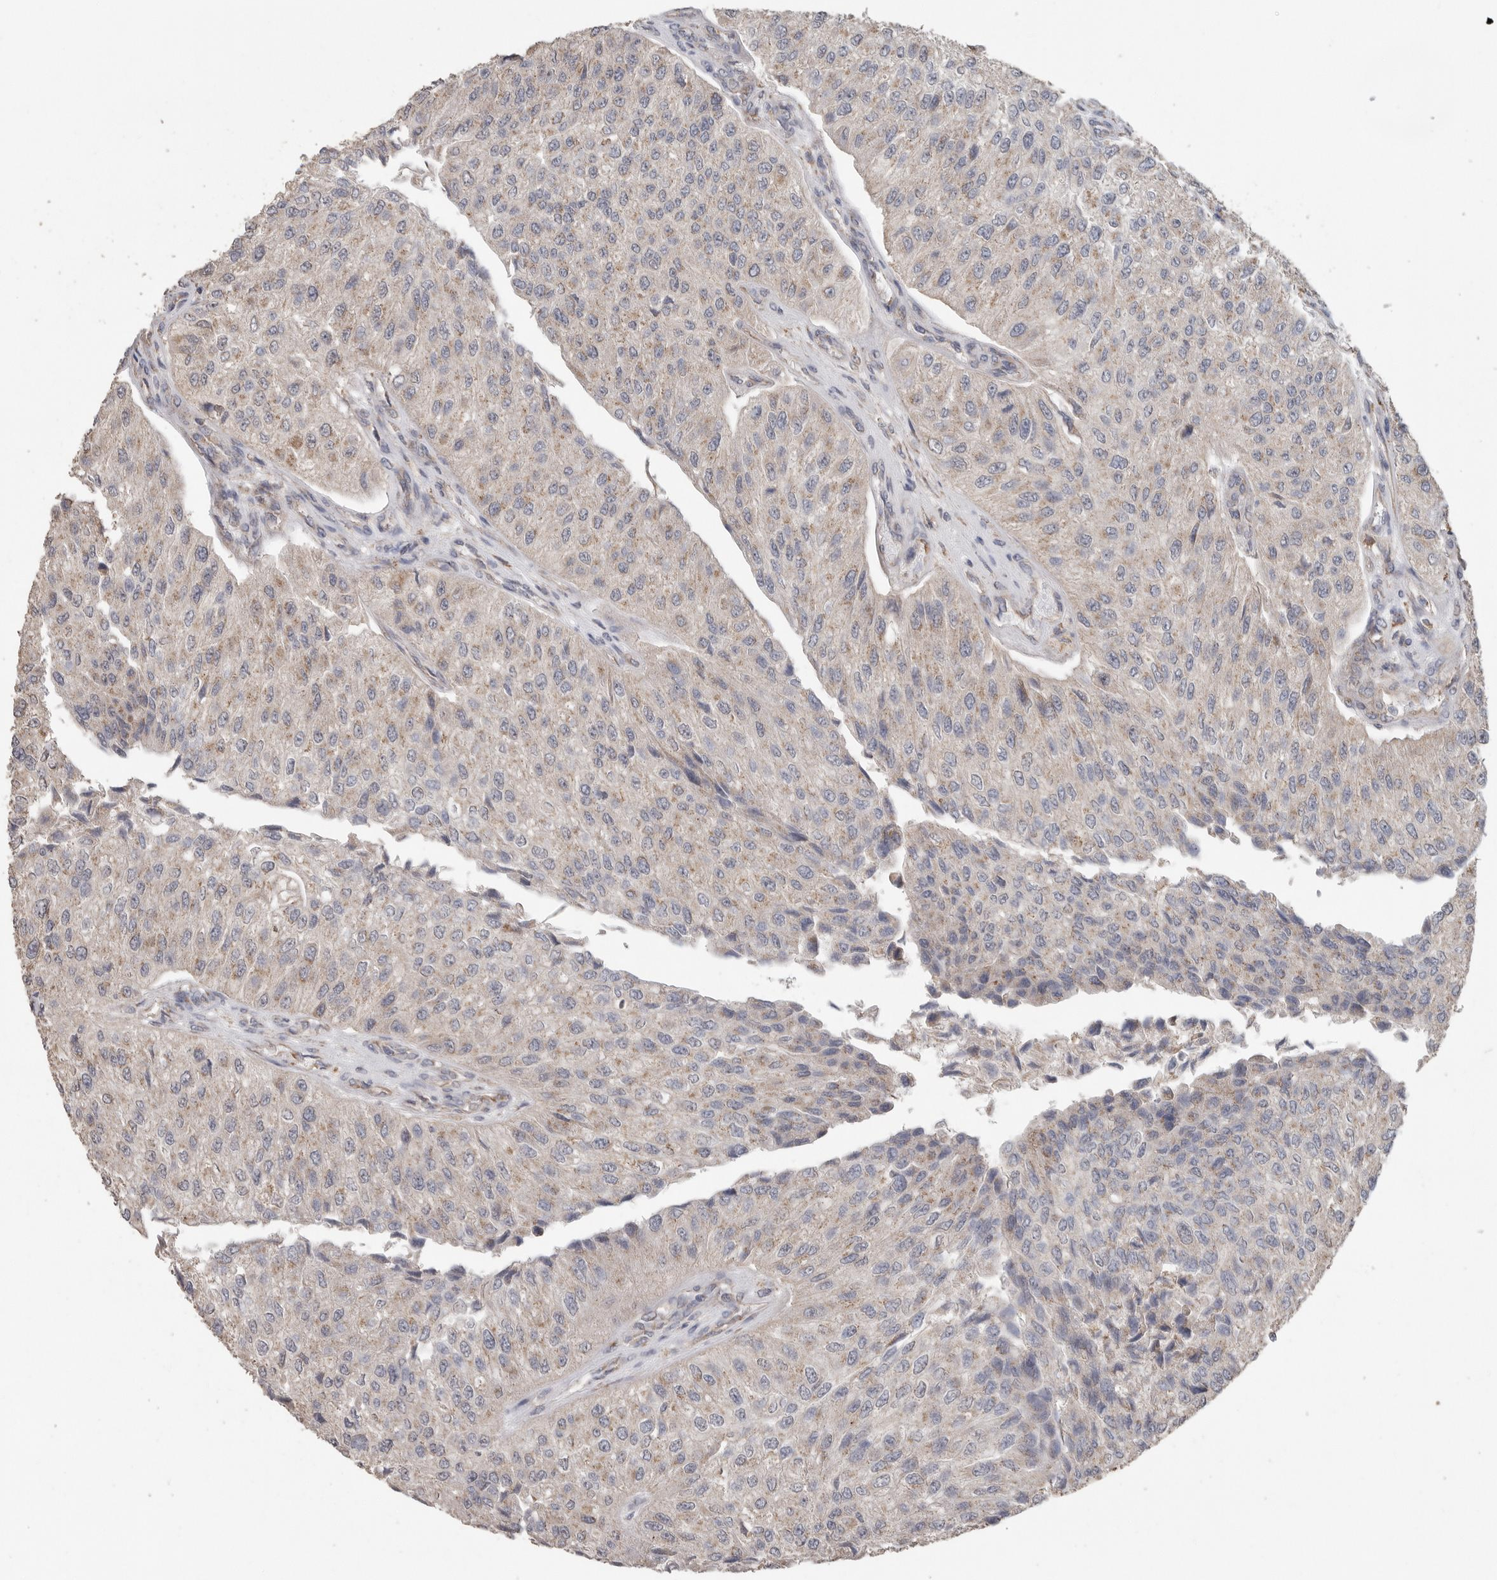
{"staining": {"intensity": "weak", "quantity": "25%-75%", "location": "cytoplasmic/membranous"}, "tissue": "urothelial cancer", "cell_type": "Tumor cells", "image_type": "cancer", "snomed": [{"axis": "morphology", "description": "Urothelial carcinoma, High grade"}, {"axis": "topography", "description": "Kidney"}, {"axis": "topography", "description": "Urinary bladder"}], "caption": "Urothelial carcinoma (high-grade) tissue exhibits weak cytoplasmic/membranous positivity in approximately 25%-75% of tumor cells, visualized by immunohistochemistry.", "gene": "PODXL2", "patient": {"sex": "male", "age": 77}}